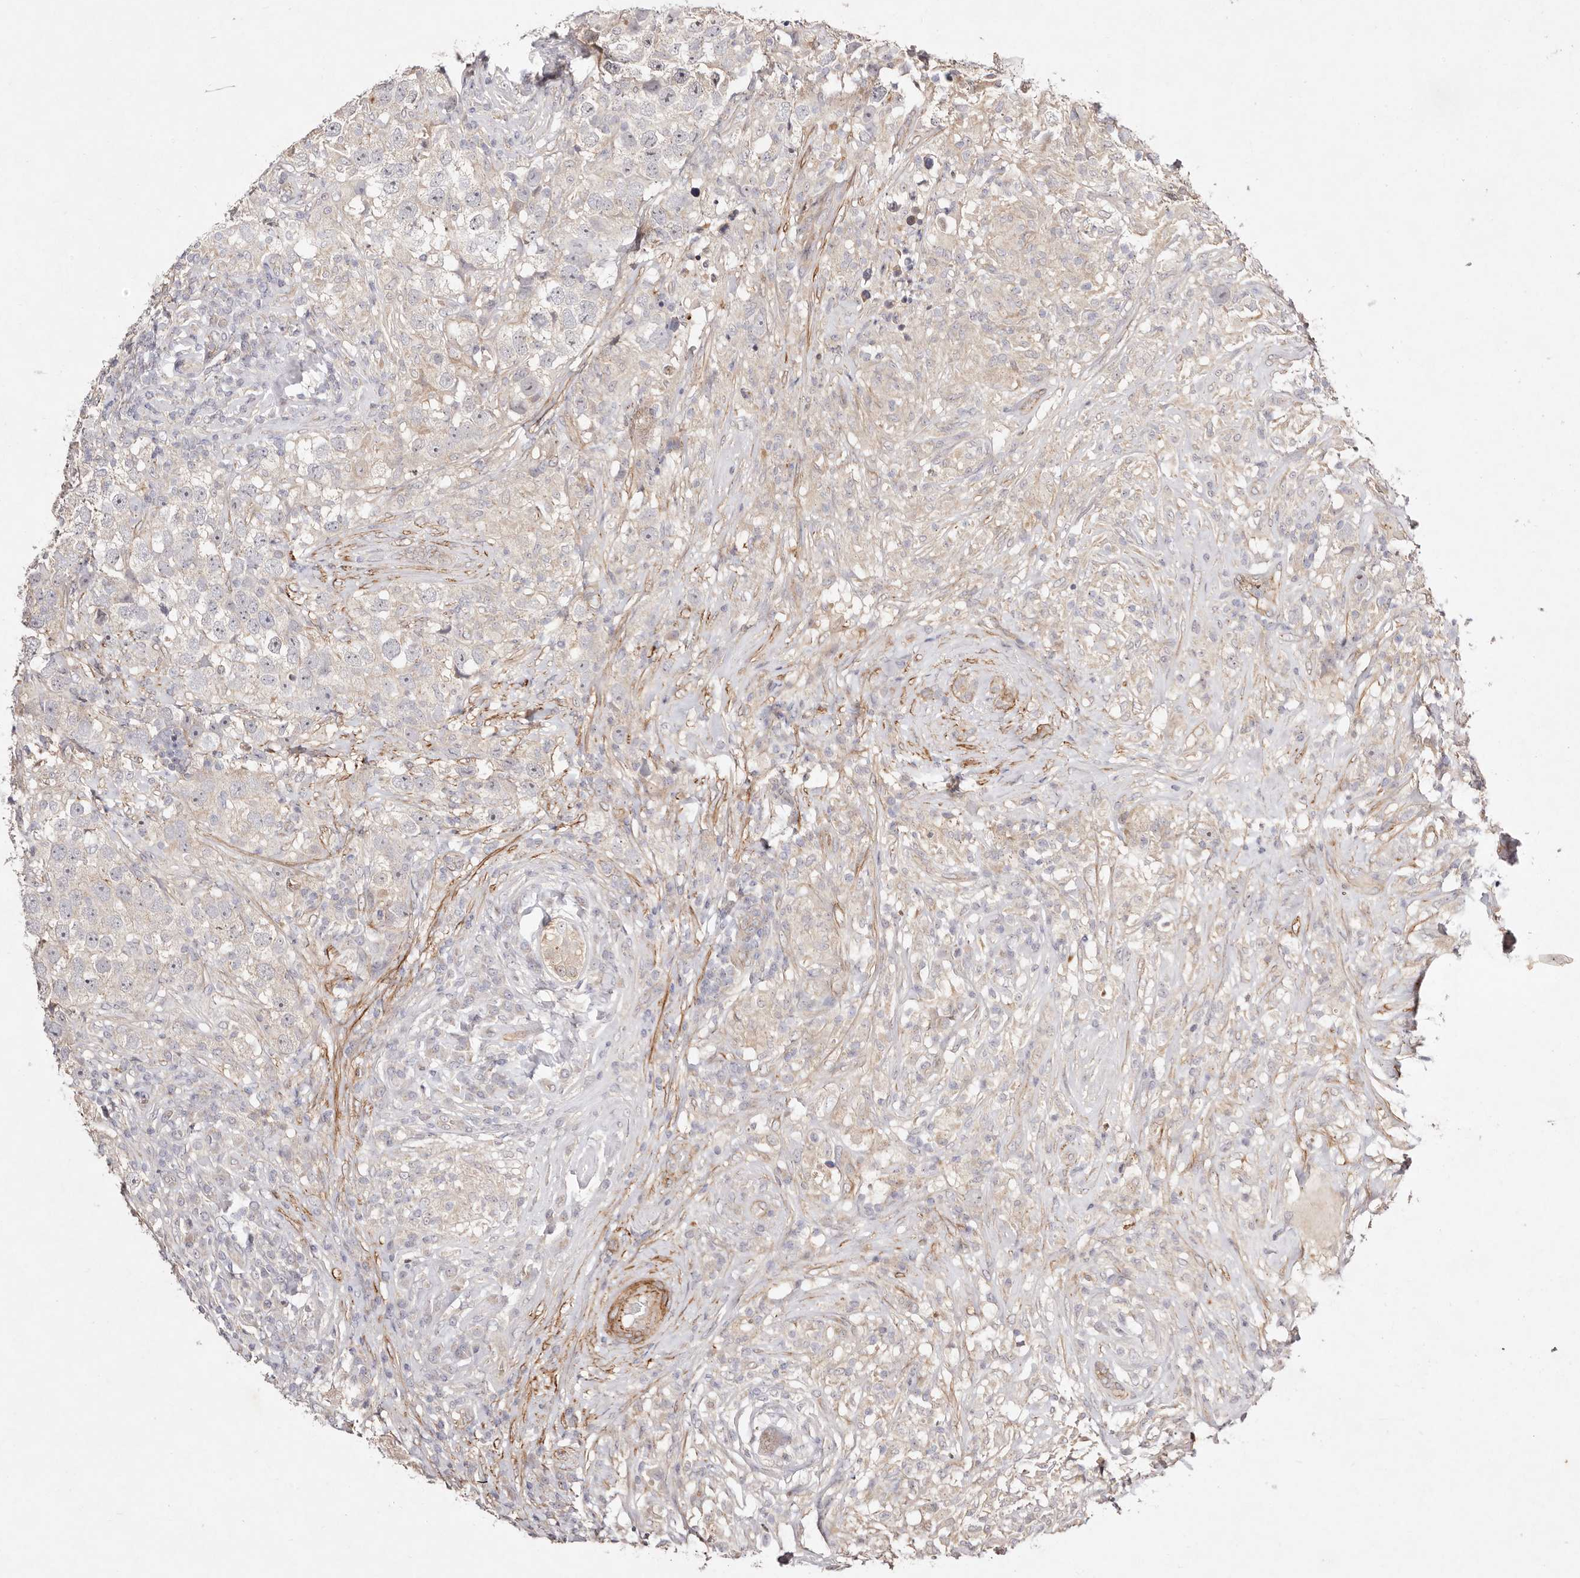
{"staining": {"intensity": "negative", "quantity": "none", "location": "none"}, "tissue": "testis cancer", "cell_type": "Tumor cells", "image_type": "cancer", "snomed": [{"axis": "morphology", "description": "Seminoma, NOS"}, {"axis": "topography", "description": "Testis"}], "caption": "Immunohistochemistry (IHC) photomicrograph of testis seminoma stained for a protein (brown), which displays no expression in tumor cells. (DAB immunohistochemistry visualized using brightfield microscopy, high magnification).", "gene": "MTMR11", "patient": {"sex": "male", "age": 49}}